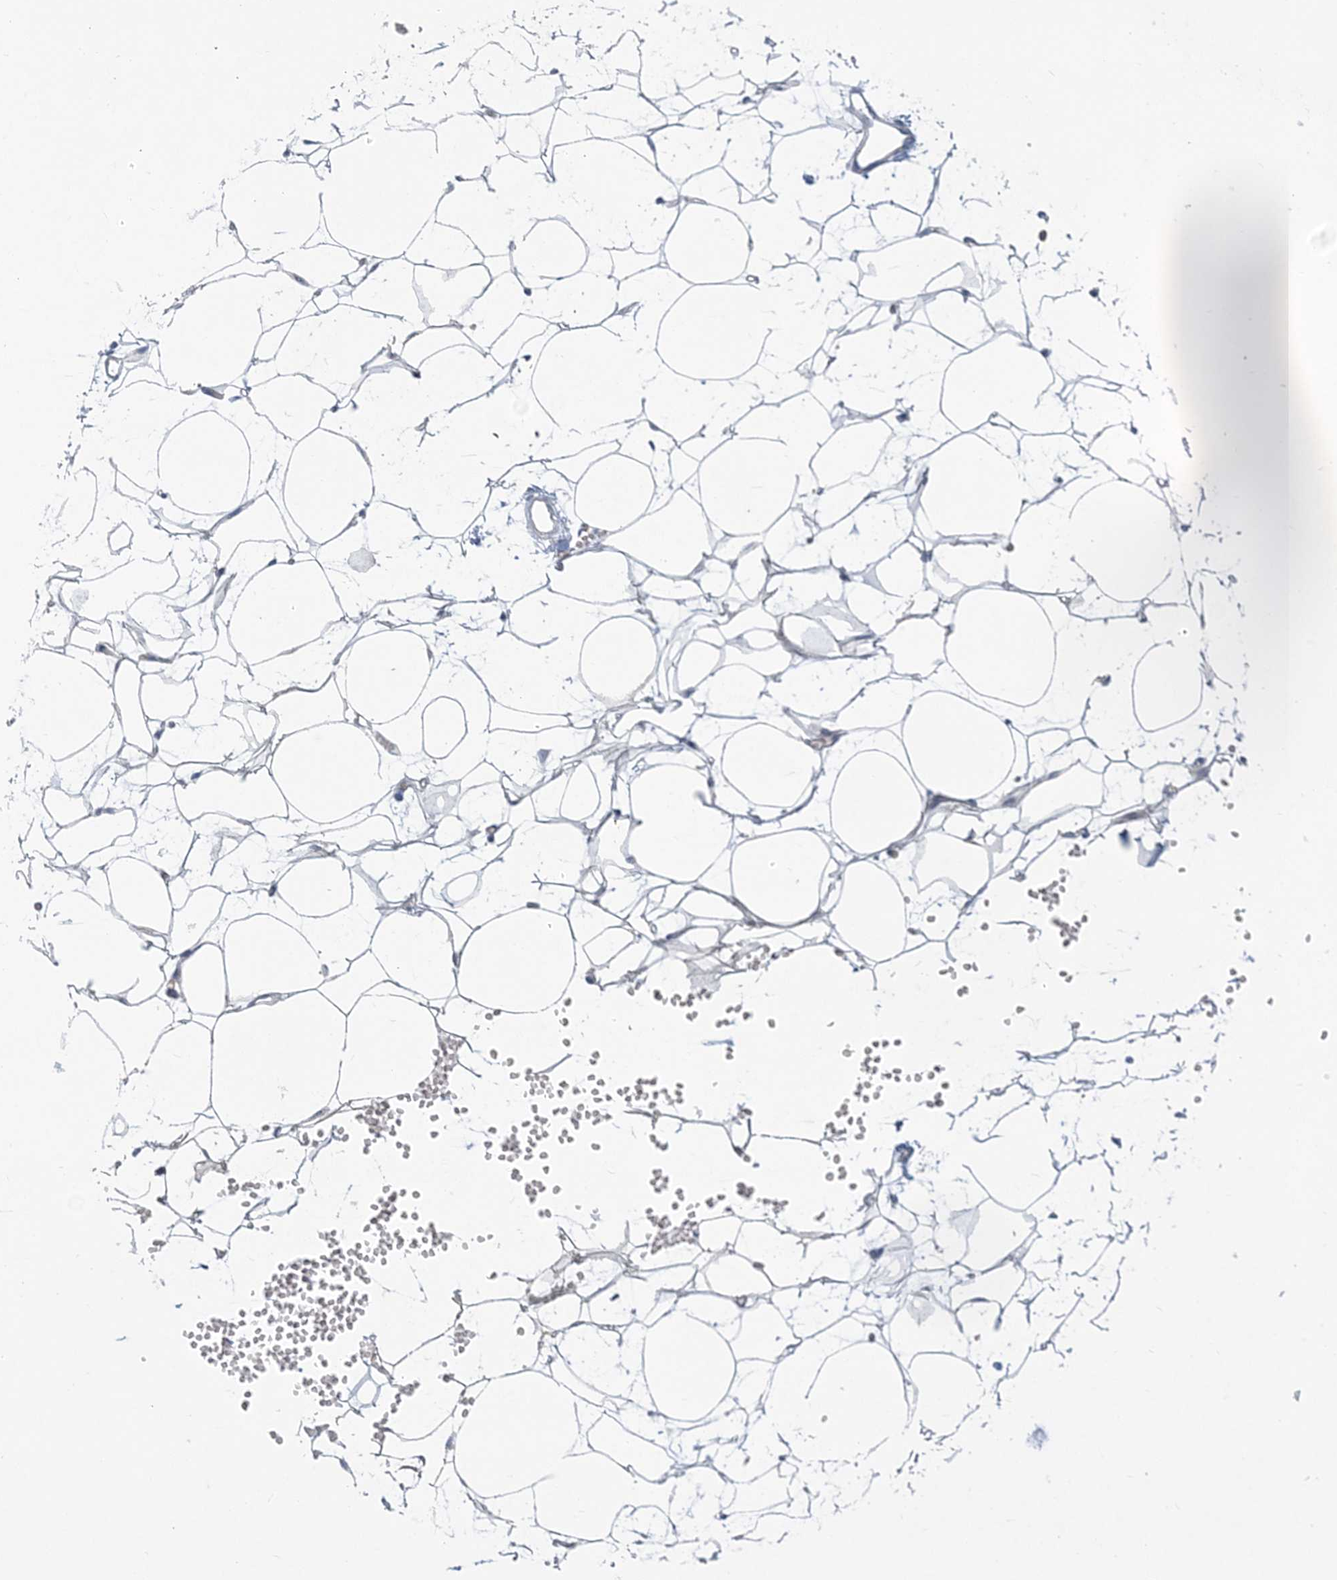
{"staining": {"intensity": "negative", "quantity": "none", "location": "none"}, "tissue": "adipose tissue", "cell_type": "Adipocytes", "image_type": "normal", "snomed": [{"axis": "morphology", "description": "Normal tissue, NOS"}, {"axis": "topography", "description": "Breast"}], "caption": "Protein analysis of normal adipose tissue shows no significant positivity in adipocytes. (DAB immunohistochemistry with hematoxylin counter stain).", "gene": "CCNJ", "patient": {"sex": "female", "age": 23}}